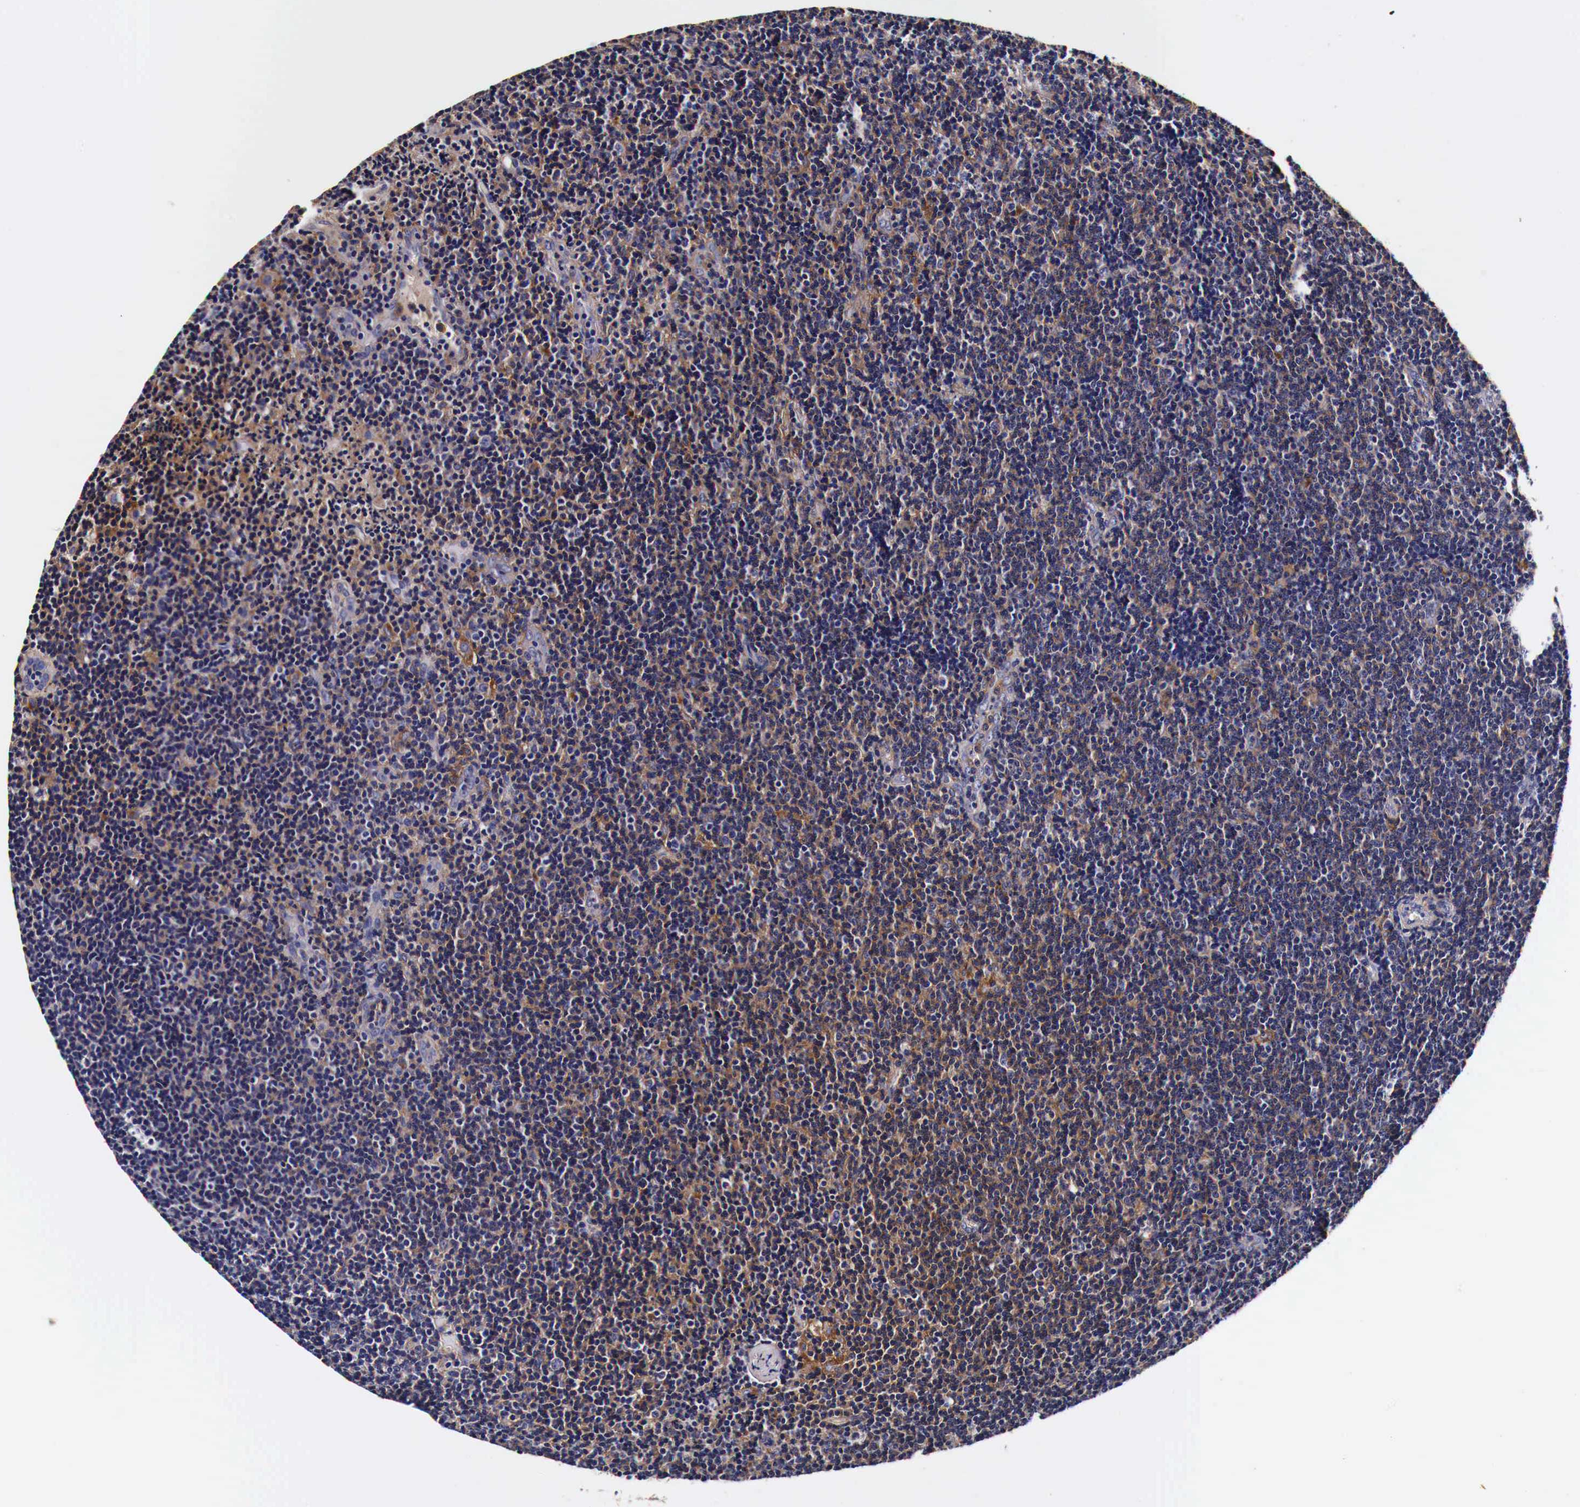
{"staining": {"intensity": "moderate", "quantity": "25%-75%", "location": "cytoplasmic/membranous"}, "tissue": "lymphoma", "cell_type": "Tumor cells", "image_type": "cancer", "snomed": [{"axis": "morphology", "description": "Malignant lymphoma, non-Hodgkin's type, Low grade"}, {"axis": "topography", "description": "Lymph node"}], "caption": "This is an image of IHC staining of lymphoma, which shows moderate expression in the cytoplasmic/membranous of tumor cells.", "gene": "RP2", "patient": {"sex": "female", "age": 51}}